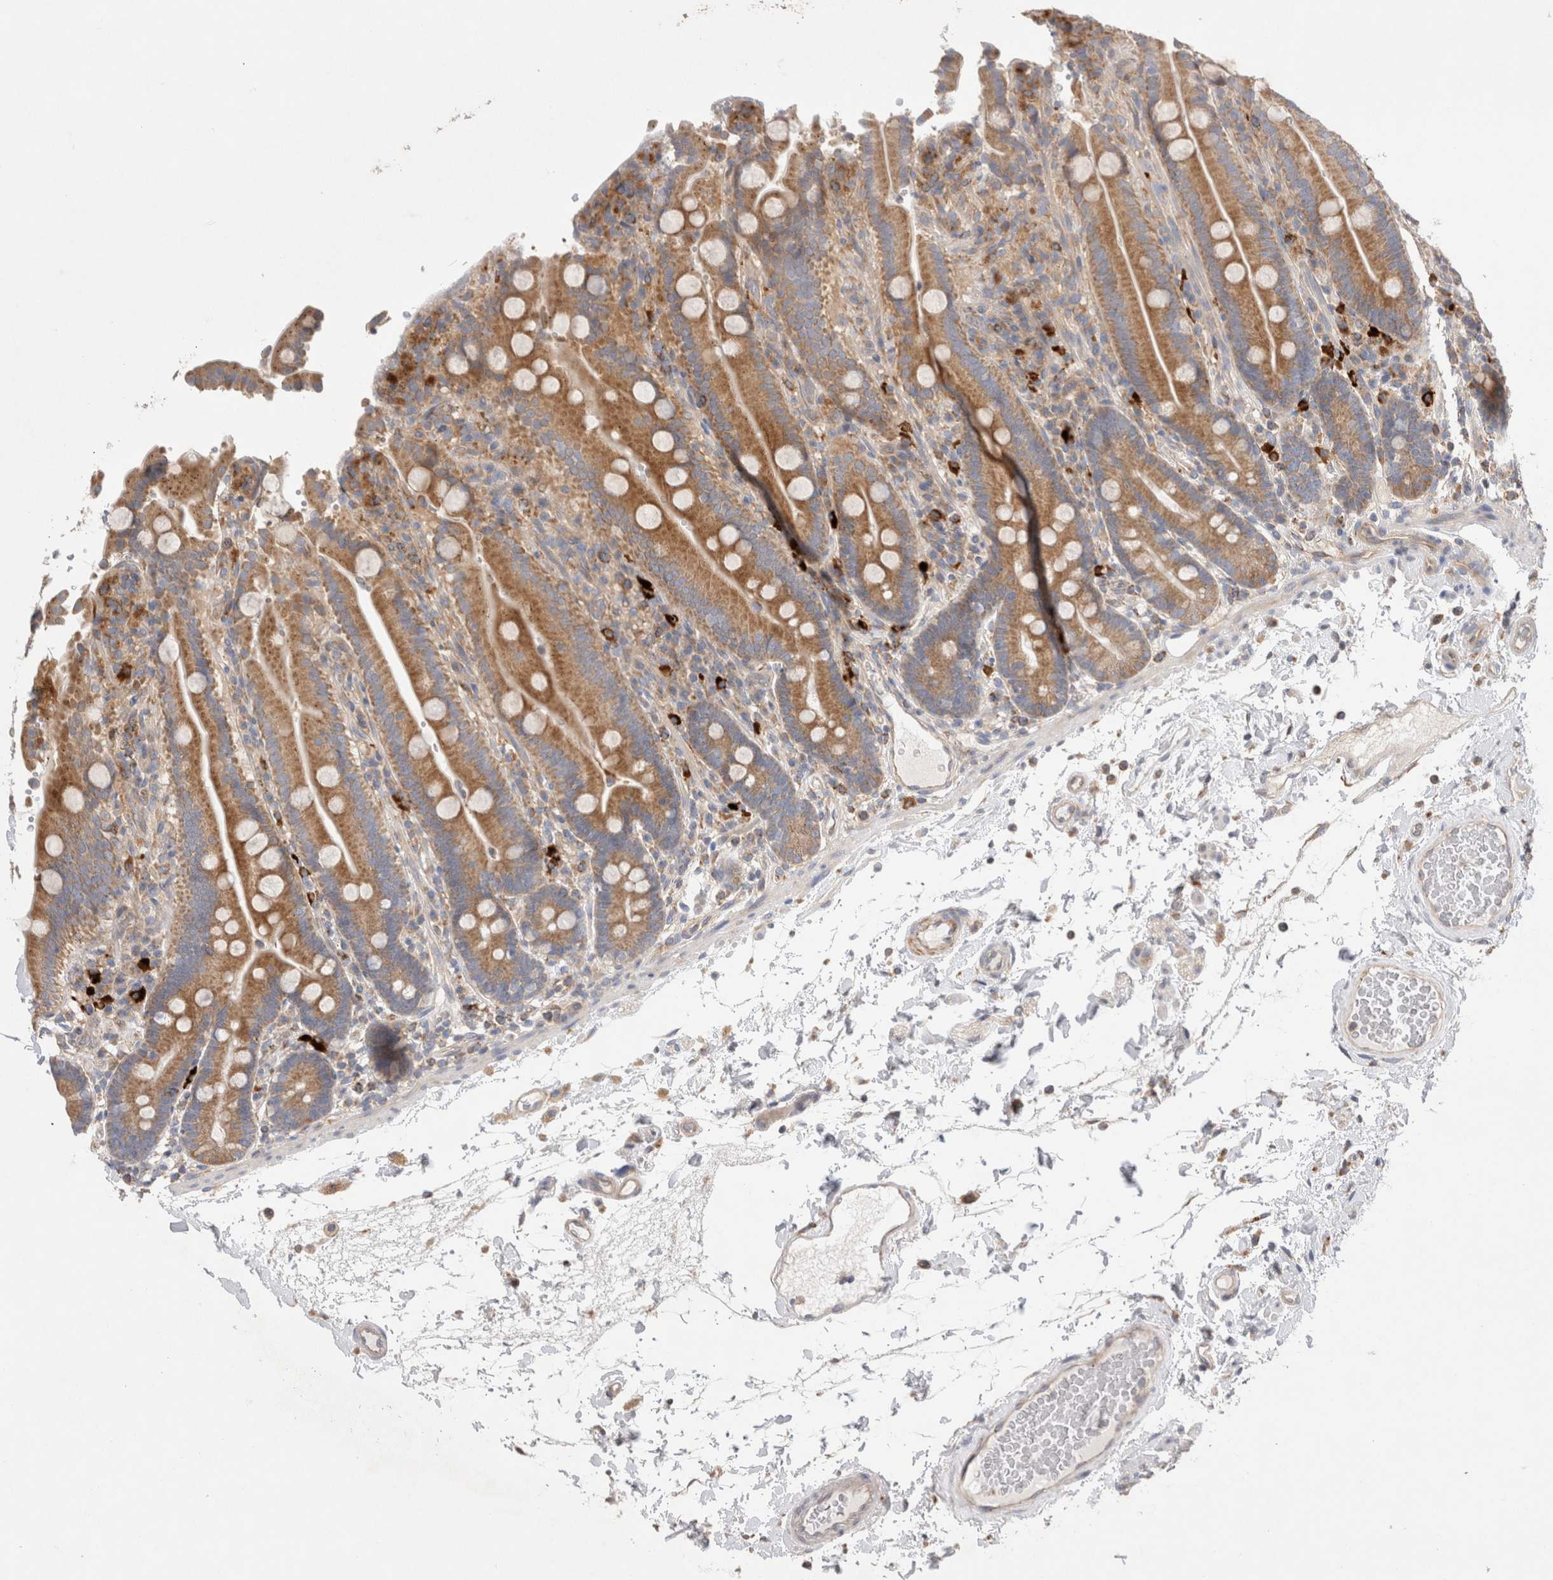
{"staining": {"intensity": "moderate", "quantity": ">75%", "location": "cytoplasmic/membranous"}, "tissue": "duodenum", "cell_type": "Glandular cells", "image_type": "normal", "snomed": [{"axis": "morphology", "description": "Normal tissue, NOS"}, {"axis": "topography", "description": "Small intestine, NOS"}], "caption": "Moderate cytoplasmic/membranous protein positivity is seen in about >75% of glandular cells in duodenum. (IHC, brightfield microscopy, high magnification).", "gene": "TBC1D16", "patient": {"sex": "female", "age": 71}}